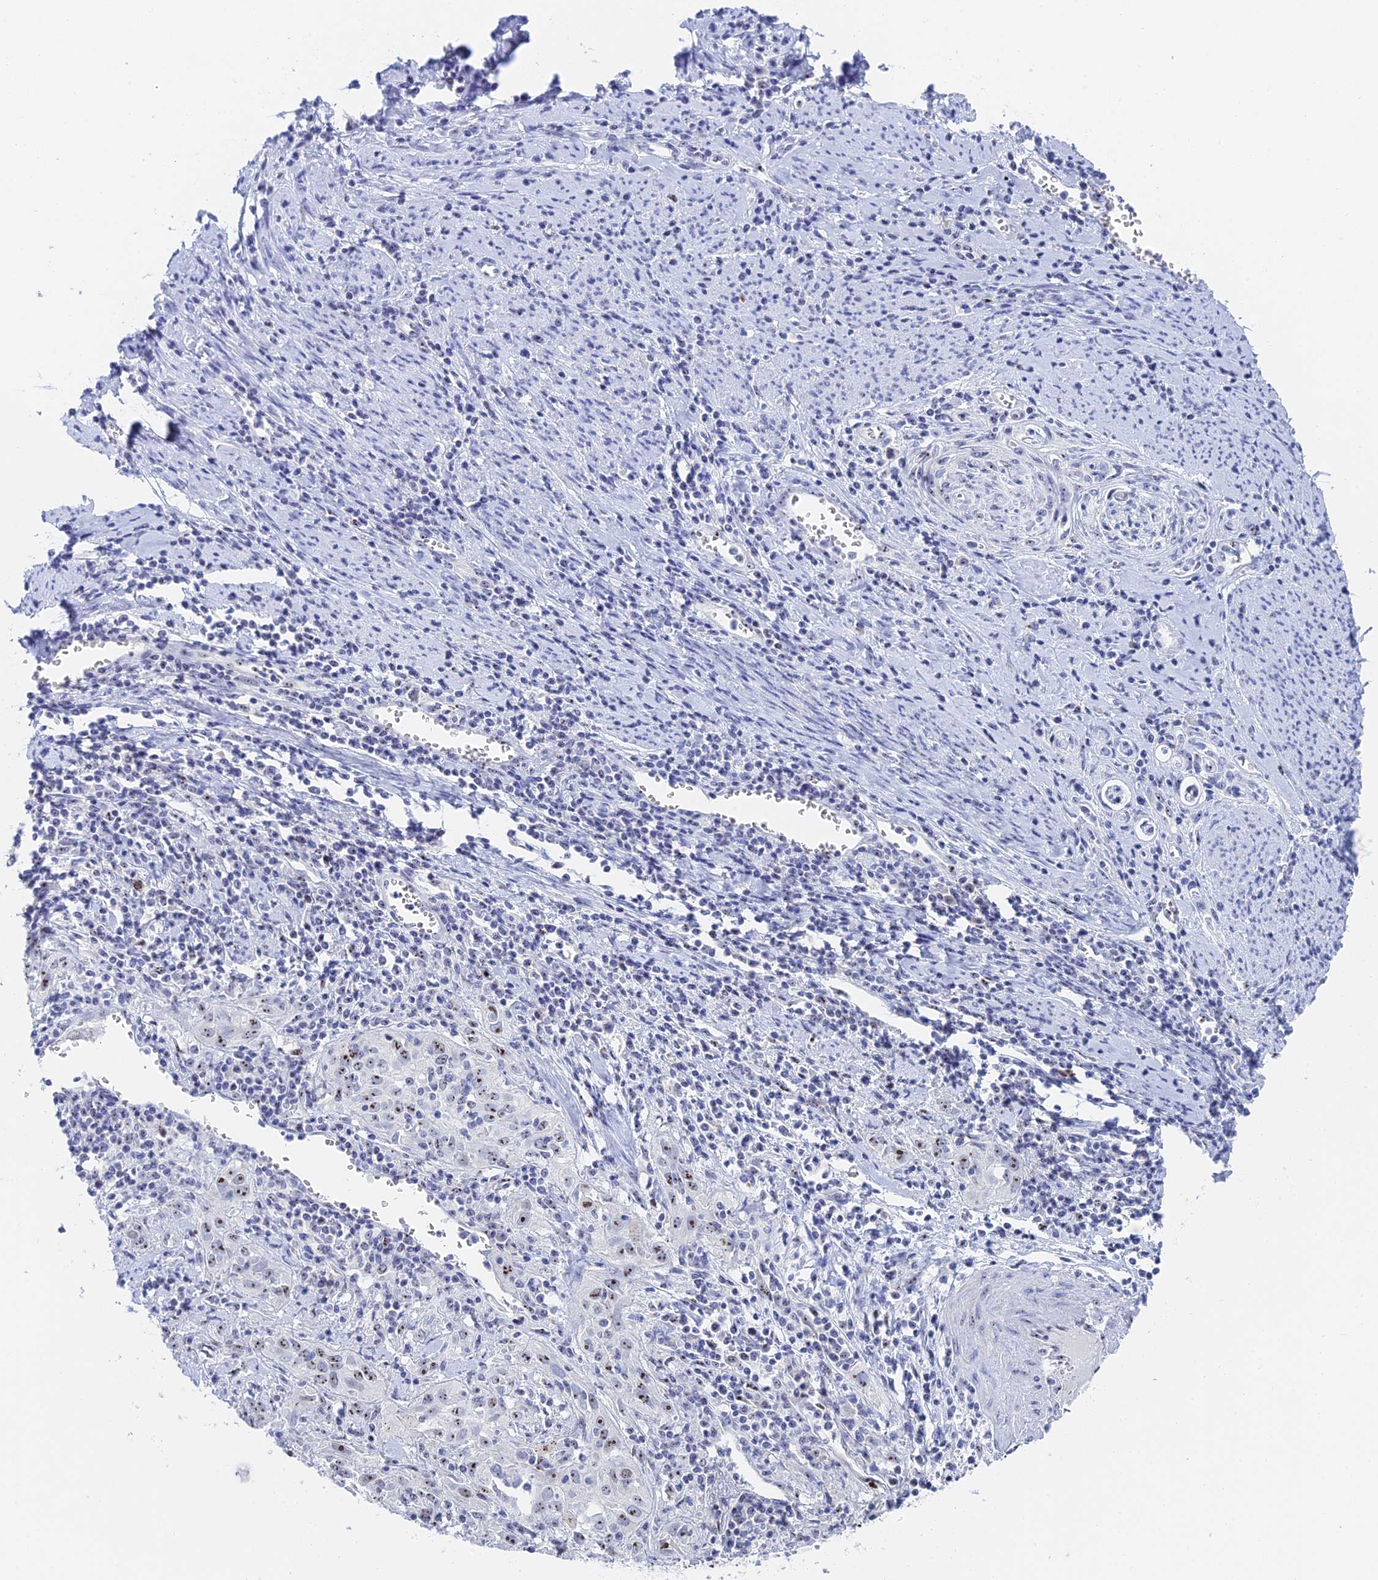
{"staining": {"intensity": "moderate", "quantity": "25%-75%", "location": "nuclear"}, "tissue": "cervical cancer", "cell_type": "Tumor cells", "image_type": "cancer", "snomed": [{"axis": "morphology", "description": "Squamous cell carcinoma, NOS"}, {"axis": "topography", "description": "Cervix"}], "caption": "Immunohistochemical staining of cervical squamous cell carcinoma displays moderate nuclear protein expression in approximately 25%-75% of tumor cells.", "gene": "RSL1D1", "patient": {"sex": "female", "age": 57}}